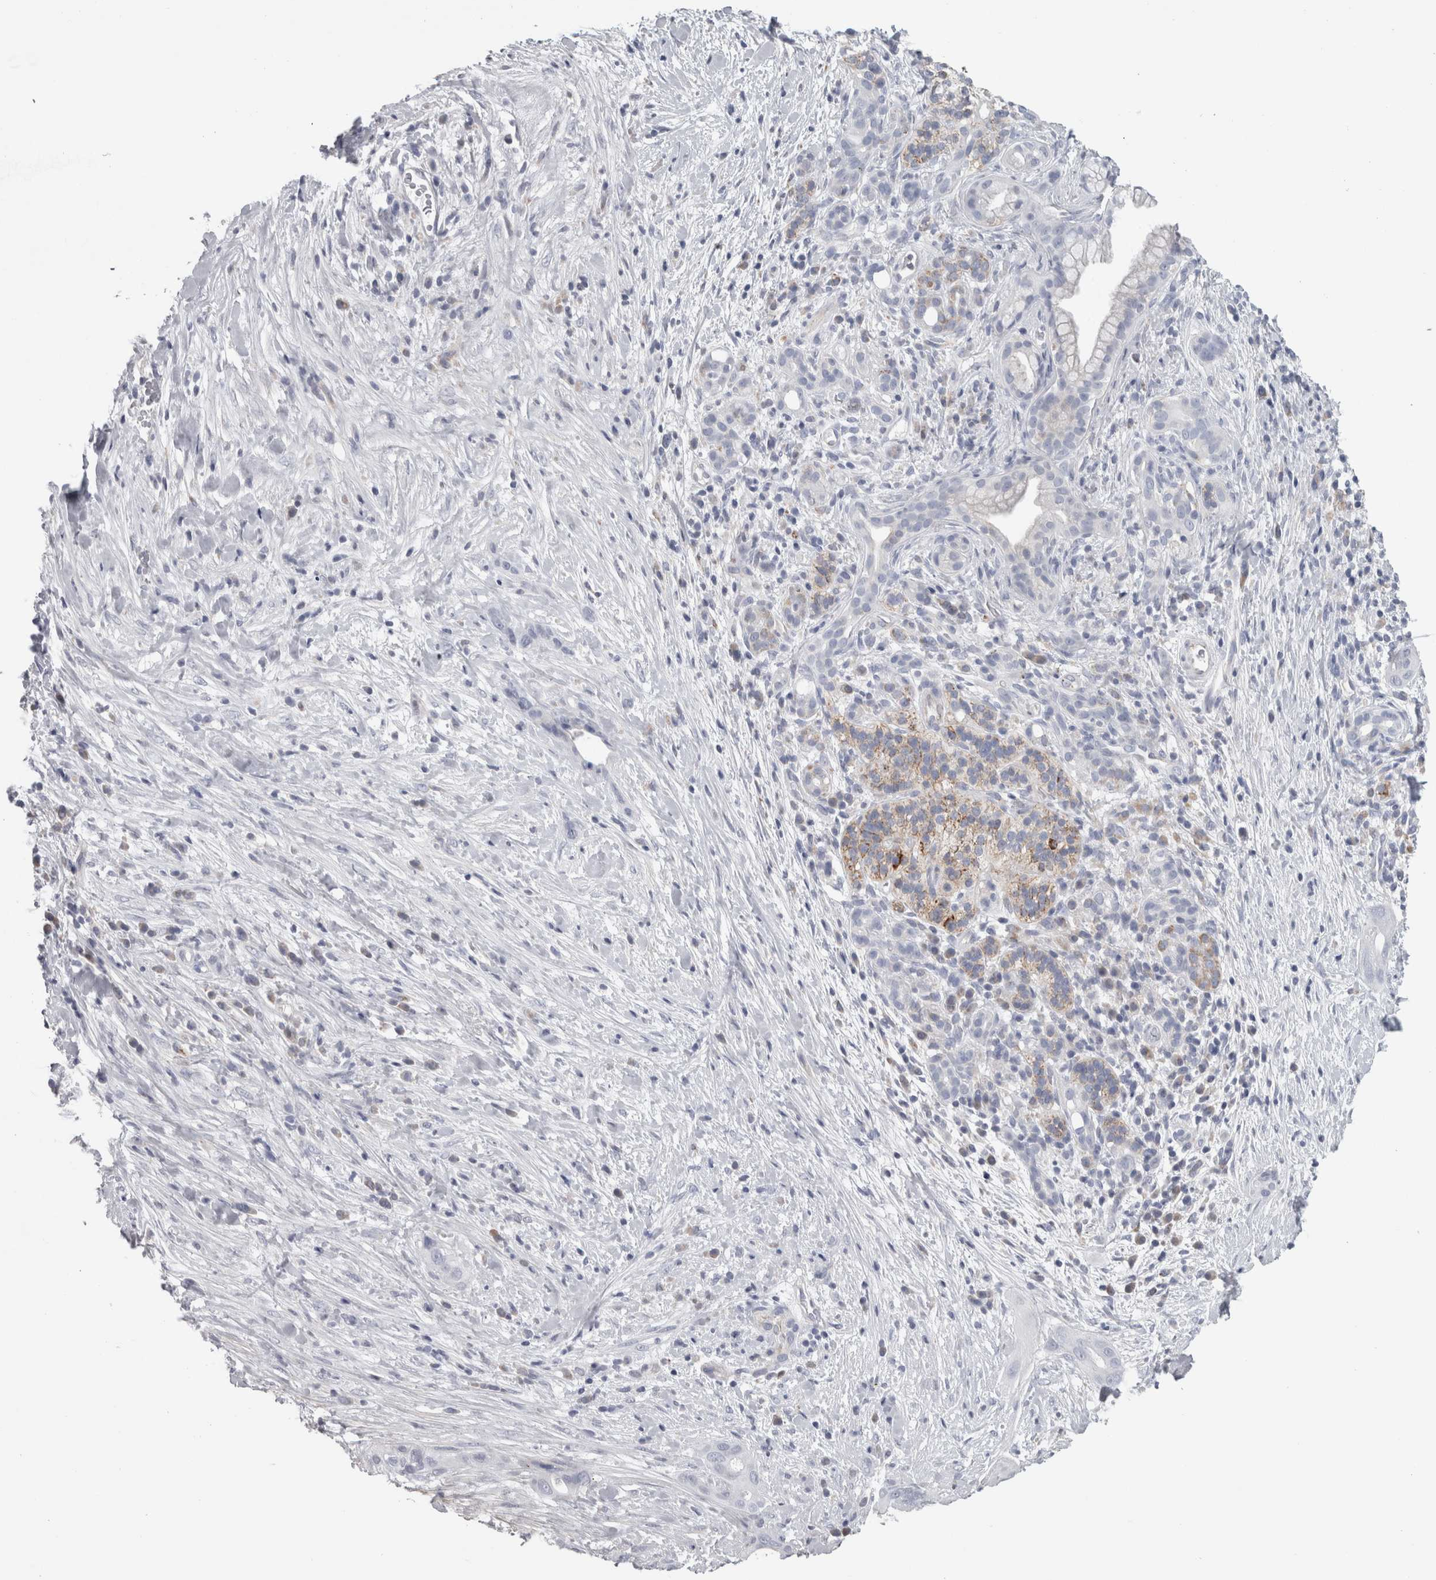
{"staining": {"intensity": "negative", "quantity": "none", "location": "none"}, "tissue": "pancreatic cancer", "cell_type": "Tumor cells", "image_type": "cancer", "snomed": [{"axis": "morphology", "description": "Adenocarcinoma, NOS"}, {"axis": "topography", "description": "Pancreas"}], "caption": "High magnification brightfield microscopy of pancreatic cancer (adenocarcinoma) stained with DAB (brown) and counterstained with hematoxylin (blue): tumor cells show no significant positivity. The staining was performed using DAB to visualize the protein expression in brown, while the nuclei were stained in blue with hematoxylin (Magnification: 20x).", "gene": "TCAP", "patient": {"sex": "male", "age": 58}}